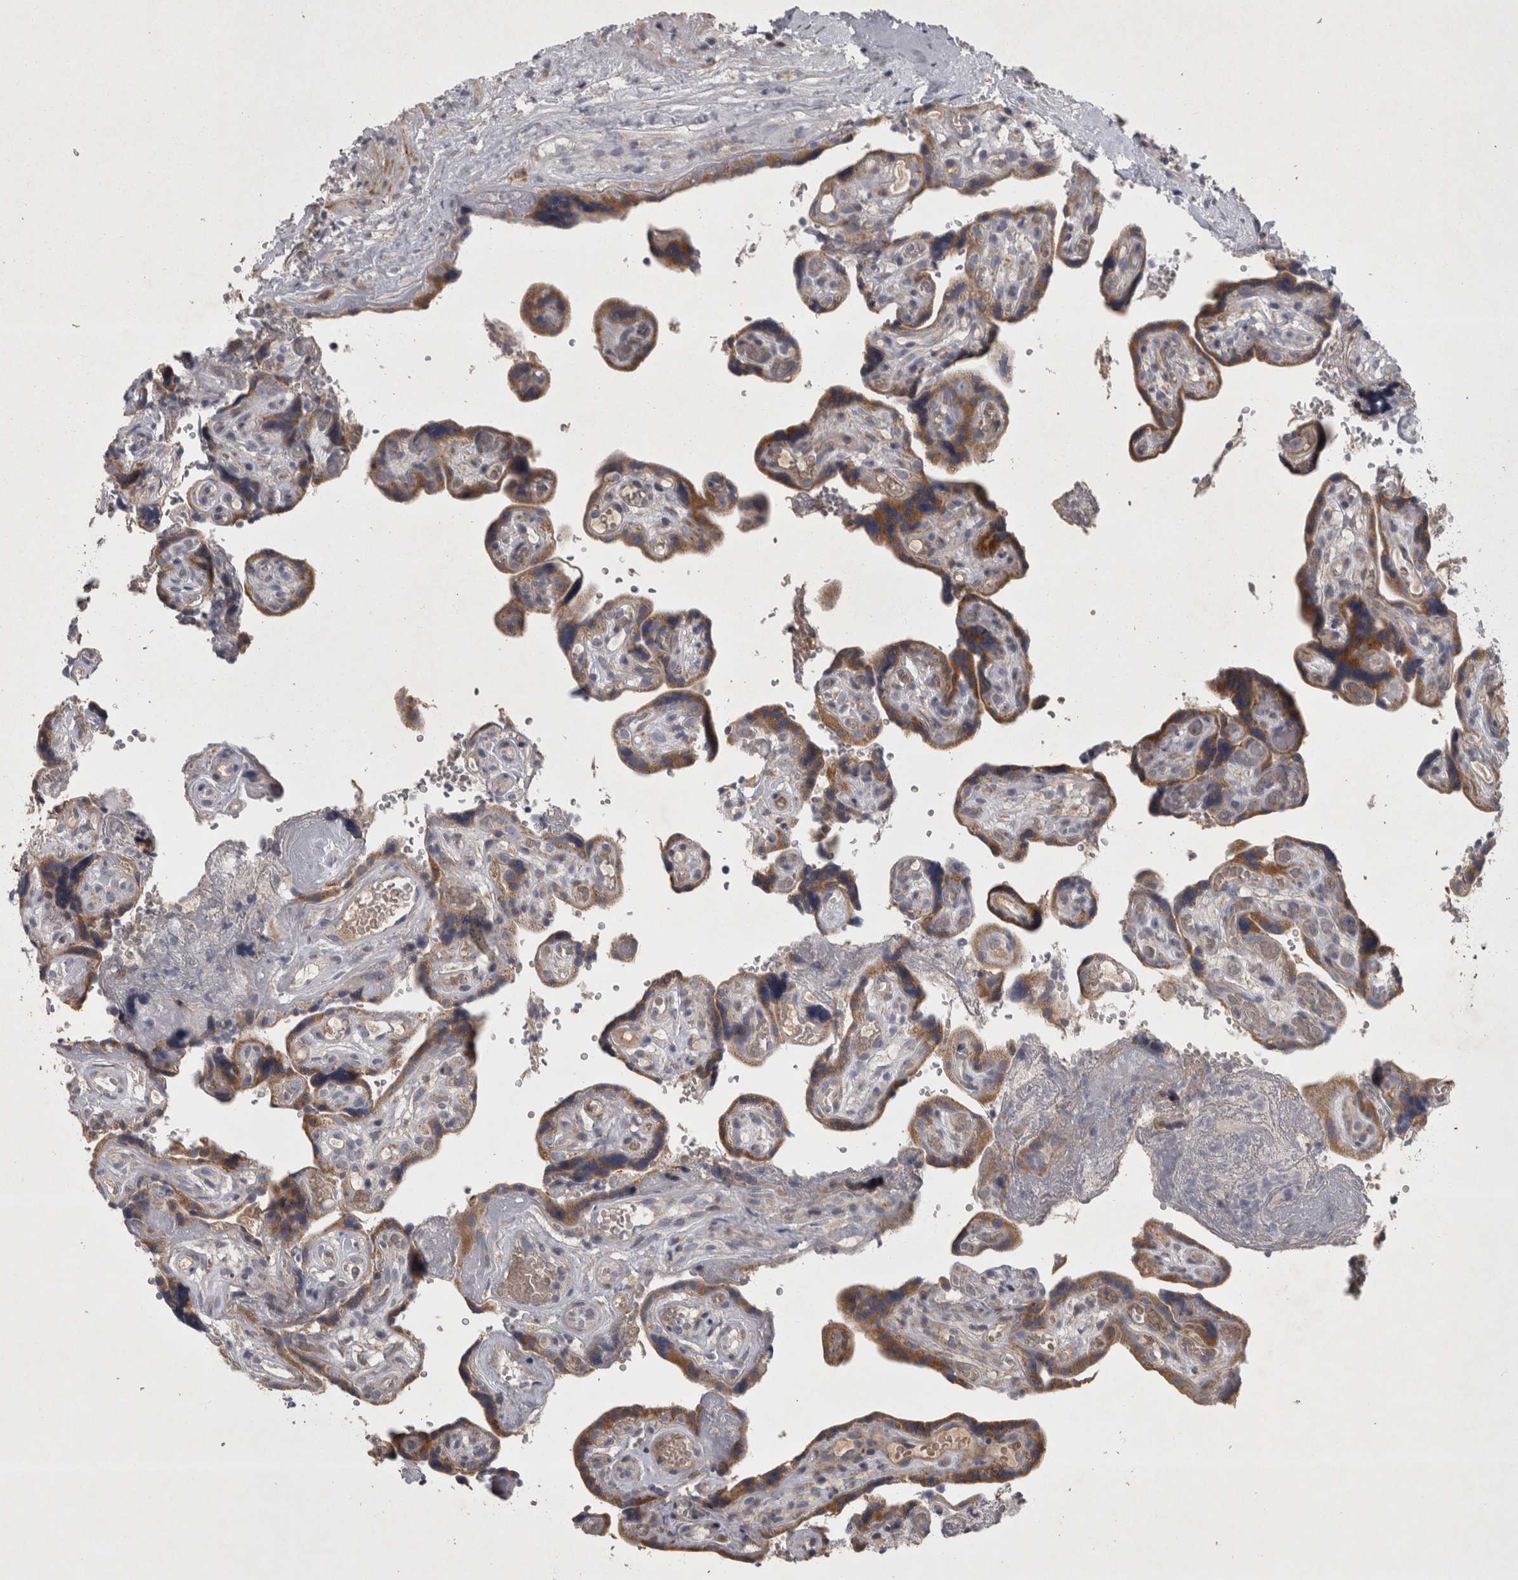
{"staining": {"intensity": "moderate", "quantity": ">75%", "location": "cytoplasmic/membranous"}, "tissue": "placenta", "cell_type": "Decidual cells", "image_type": "normal", "snomed": [{"axis": "morphology", "description": "Normal tissue, NOS"}, {"axis": "topography", "description": "Placenta"}], "caption": "This micrograph shows immunohistochemistry (IHC) staining of unremarkable human placenta, with medium moderate cytoplasmic/membranous expression in approximately >75% of decidual cells.", "gene": "DBT", "patient": {"sex": "female", "age": 30}}